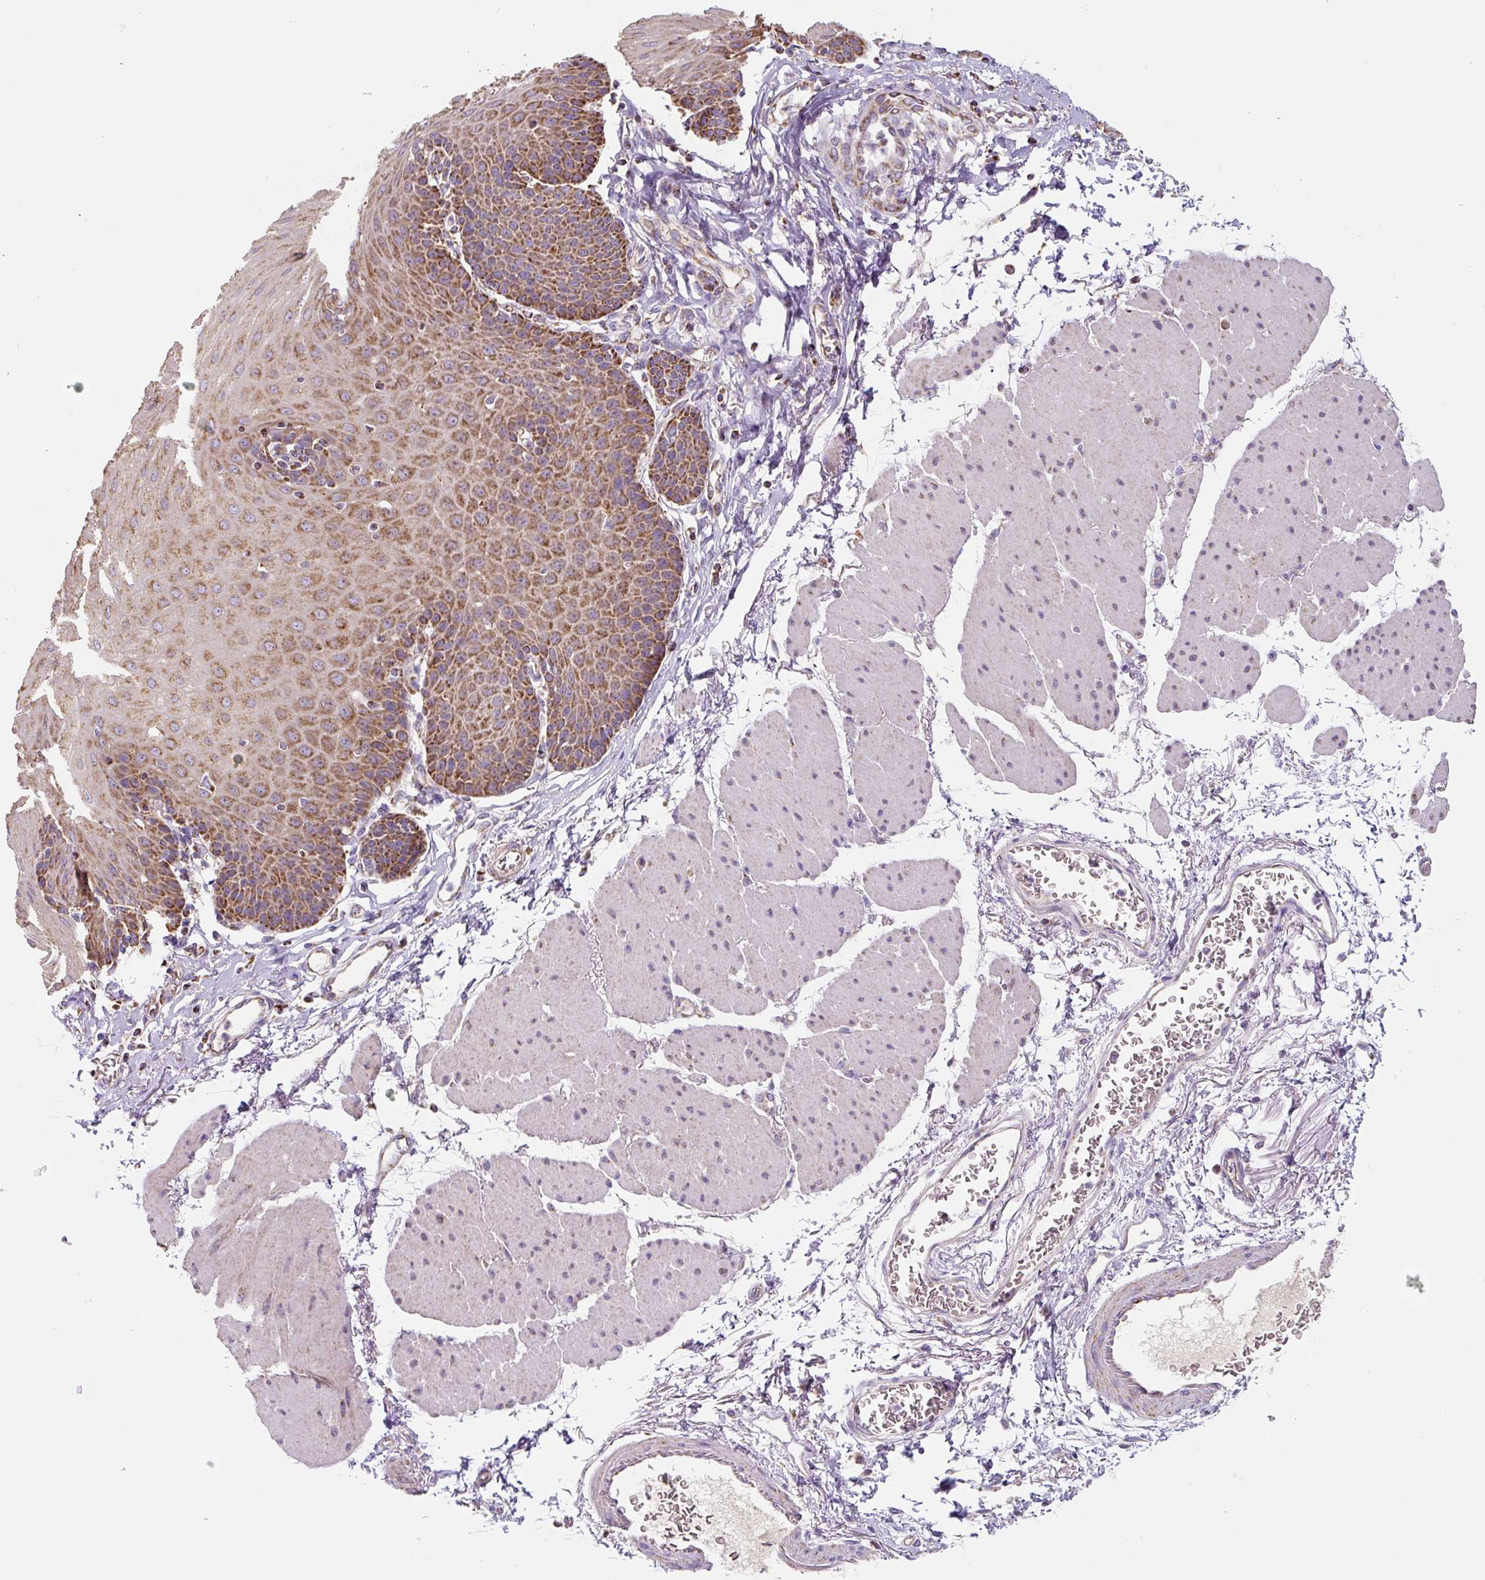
{"staining": {"intensity": "strong", "quantity": ">75%", "location": "cytoplasmic/membranous"}, "tissue": "esophagus", "cell_type": "Squamous epithelial cells", "image_type": "normal", "snomed": [{"axis": "morphology", "description": "Normal tissue, NOS"}, {"axis": "topography", "description": "Esophagus"}], "caption": "A brown stain labels strong cytoplasmic/membranous expression of a protein in squamous epithelial cells of normal human esophagus.", "gene": "MT", "patient": {"sex": "female", "age": 81}}